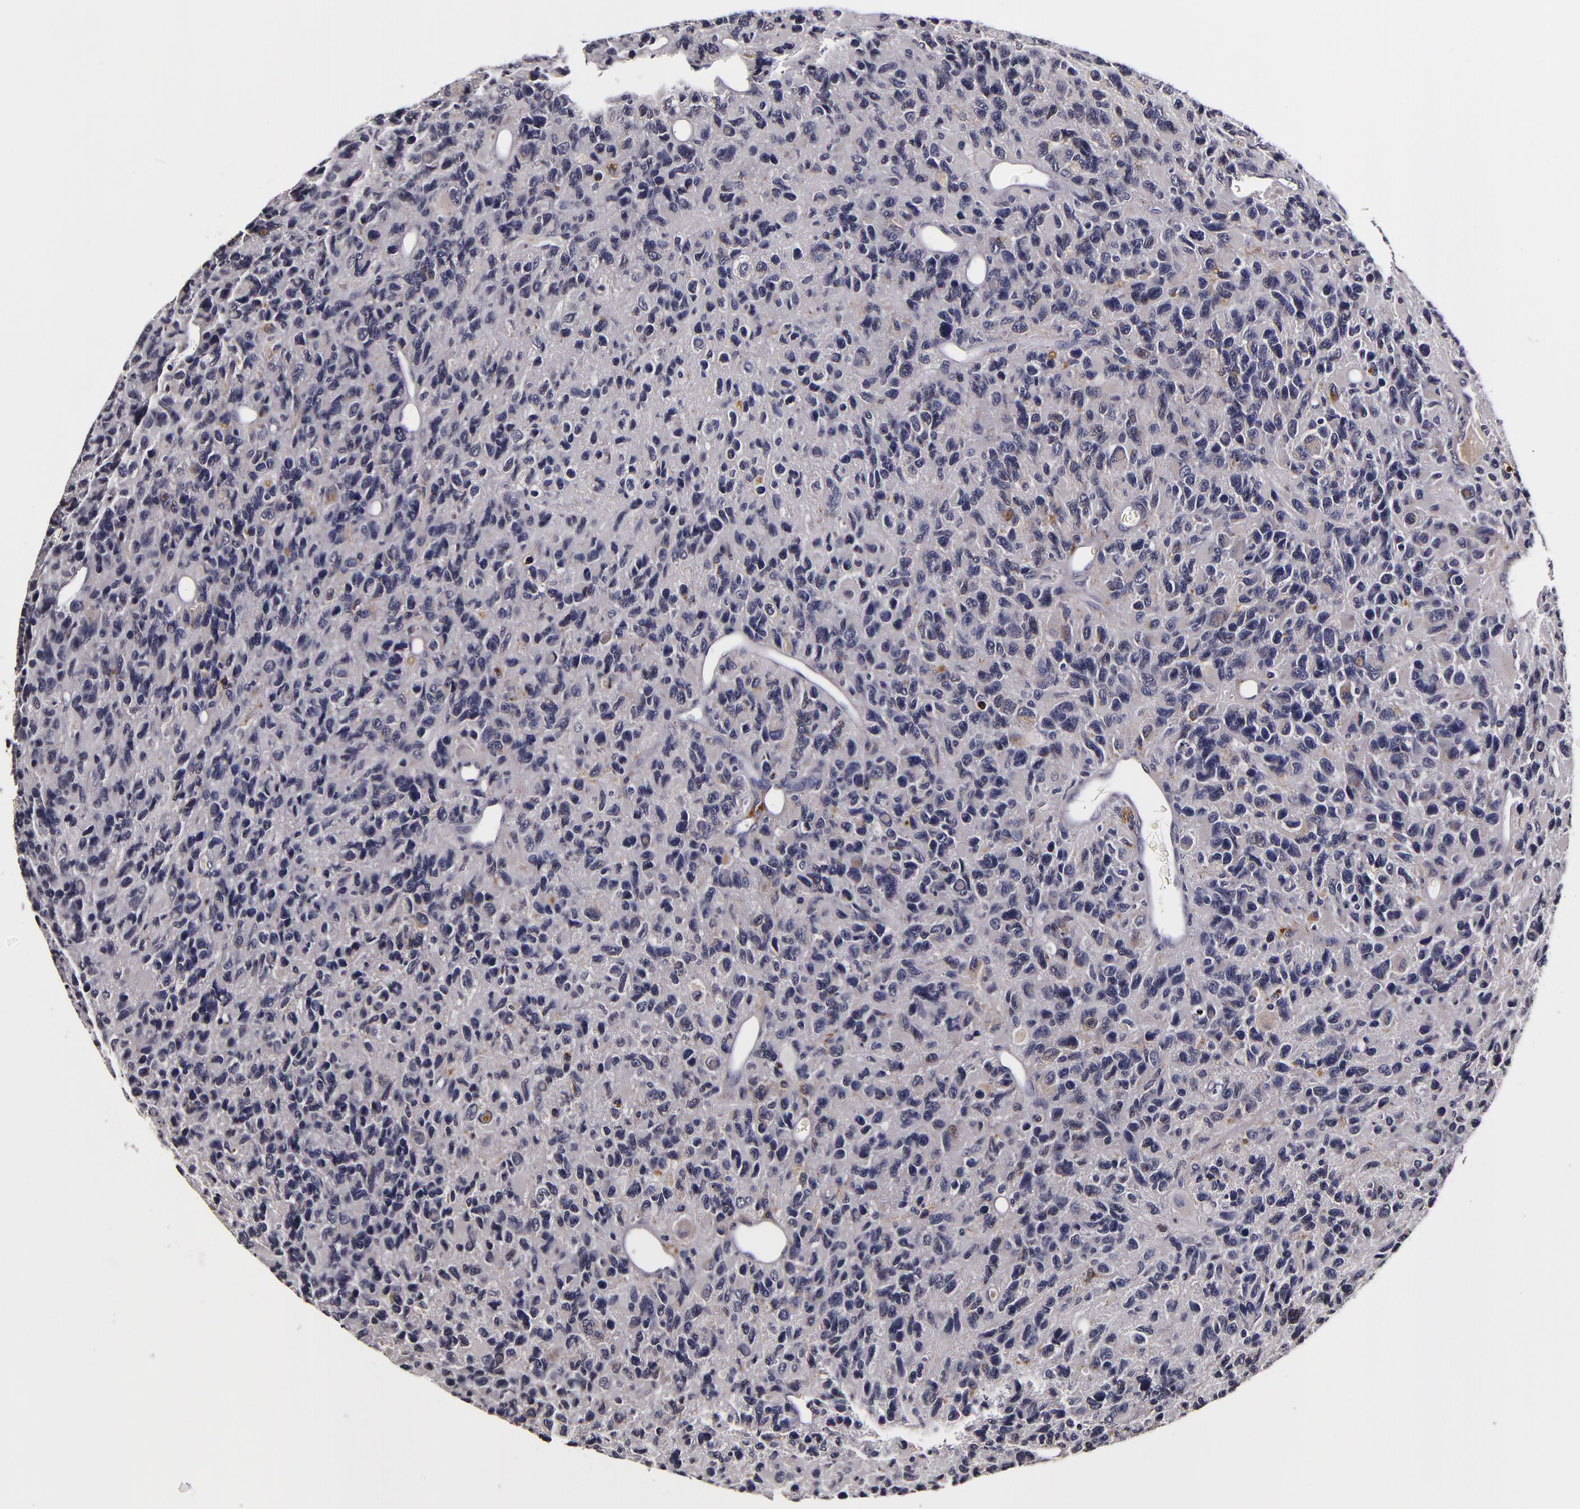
{"staining": {"intensity": "negative", "quantity": "none", "location": "none"}, "tissue": "glioma", "cell_type": "Tumor cells", "image_type": "cancer", "snomed": [{"axis": "morphology", "description": "Glioma, malignant, High grade"}, {"axis": "topography", "description": "Brain"}], "caption": "Immunohistochemistry (IHC) photomicrograph of human malignant glioma (high-grade) stained for a protein (brown), which demonstrates no expression in tumor cells.", "gene": "LGALS3BP", "patient": {"sex": "male", "age": 77}}